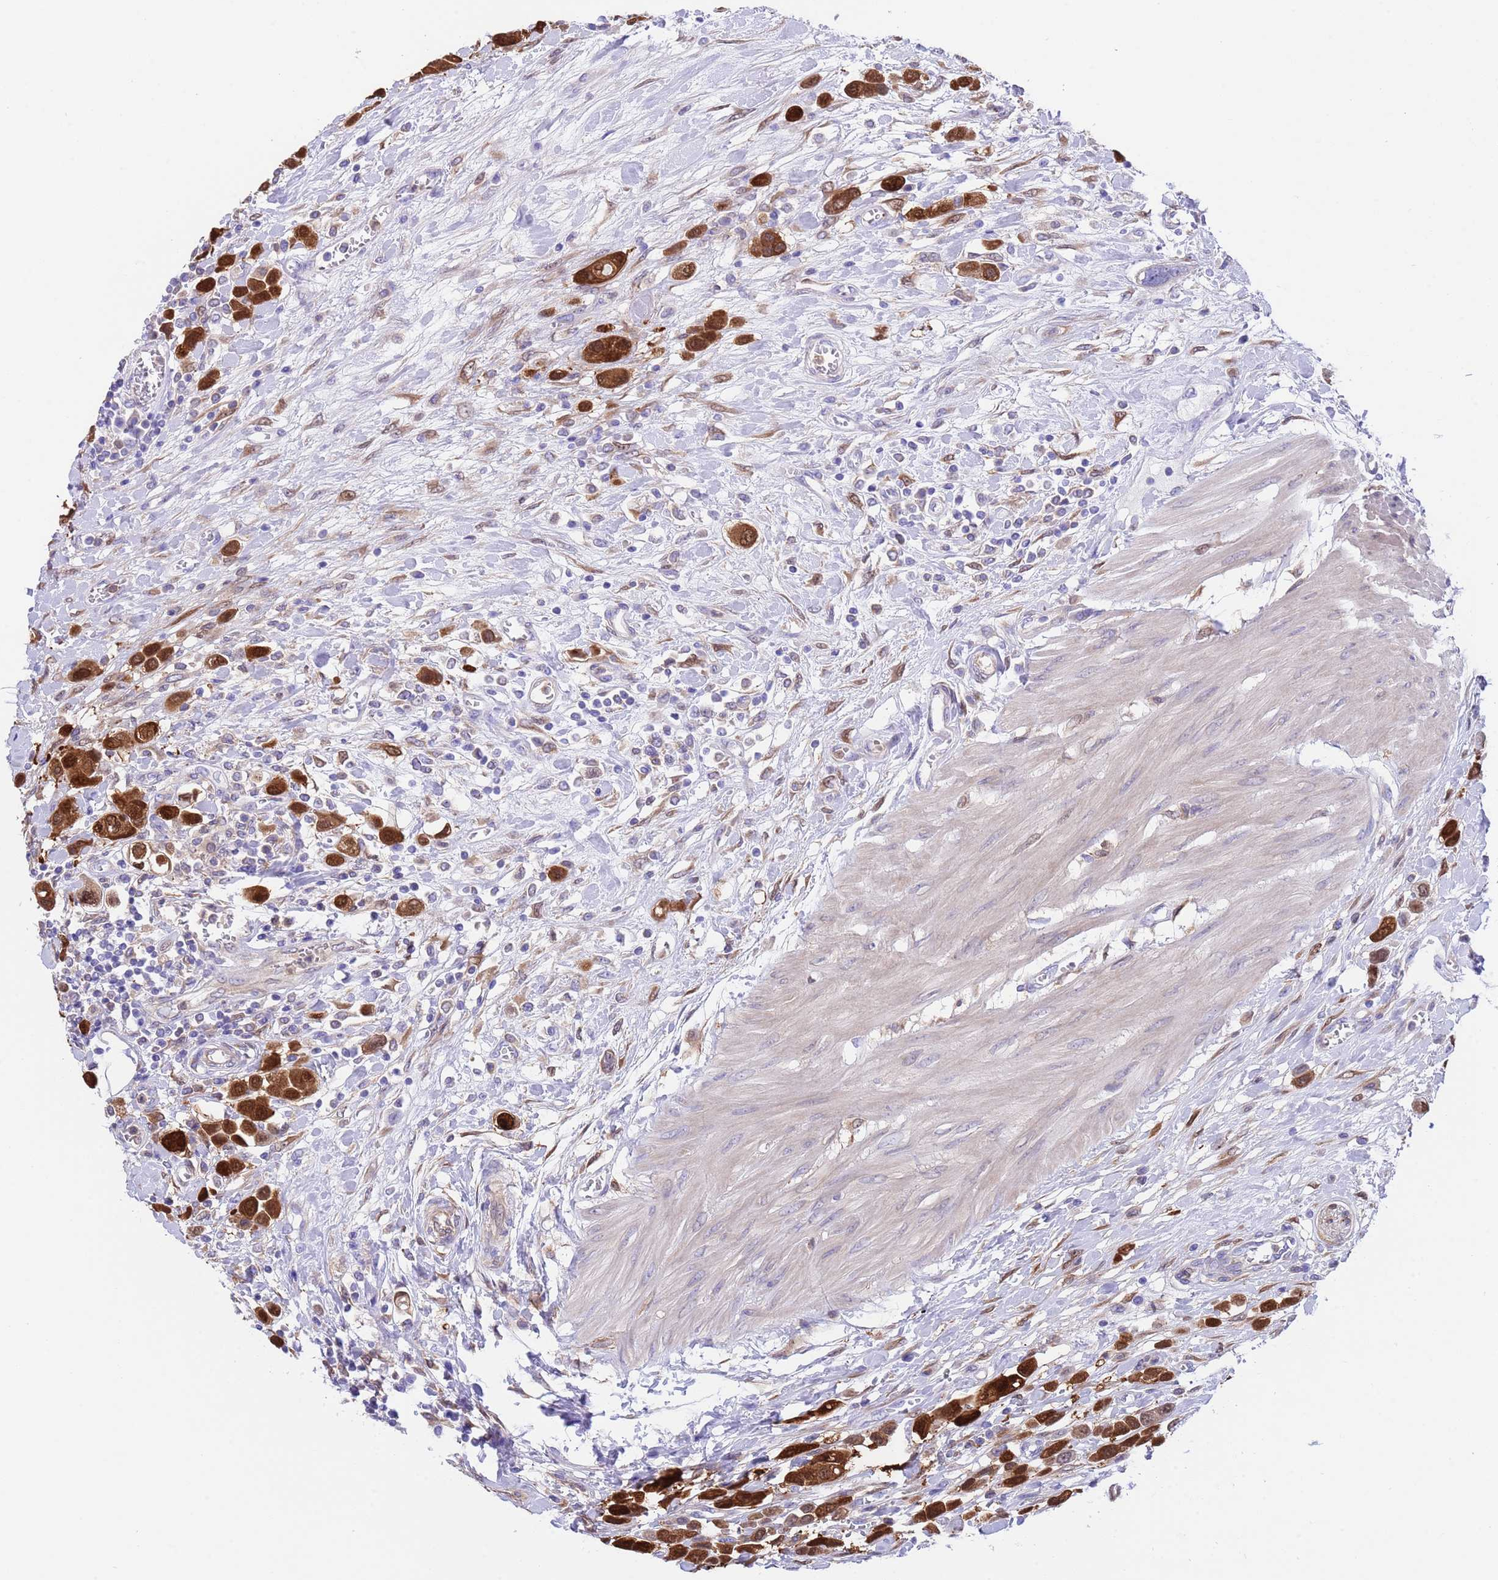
{"staining": {"intensity": "strong", "quantity": ">75%", "location": "cytoplasmic/membranous,nuclear"}, "tissue": "urothelial cancer", "cell_type": "Tumor cells", "image_type": "cancer", "snomed": [{"axis": "morphology", "description": "Urothelial carcinoma, High grade"}, {"axis": "topography", "description": "Urinary bladder"}], "caption": "DAB (3,3'-diaminobenzidine) immunohistochemical staining of urothelial carcinoma (high-grade) displays strong cytoplasmic/membranous and nuclear protein staining in approximately >75% of tumor cells.", "gene": "C6orf47", "patient": {"sex": "male", "age": 50}}